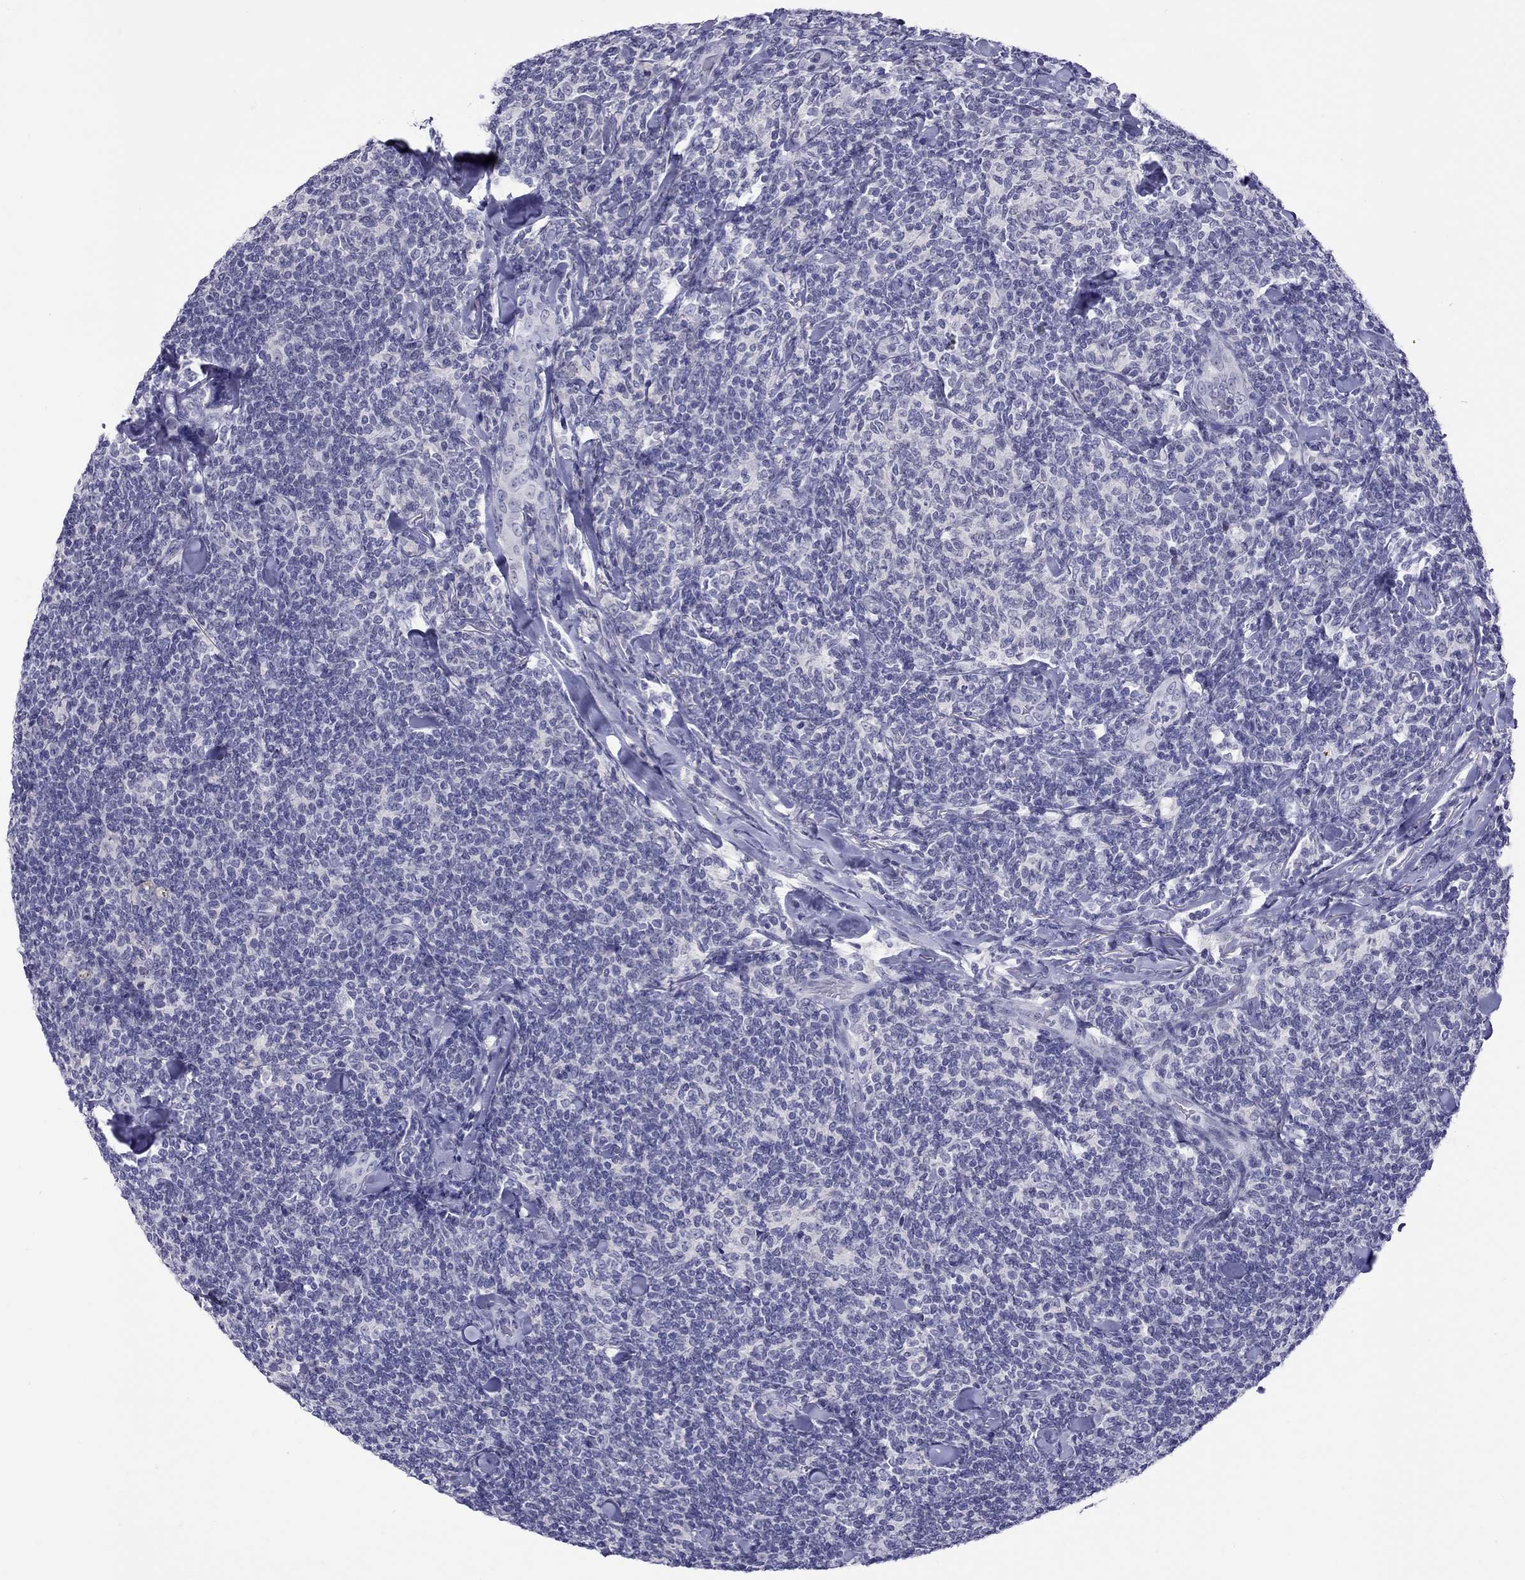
{"staining": {"intensity": "negative", "quantity": "none", "location": "none"}, "tissue": "lymphoma", "cell_type": "Tumor cells", "image_type": "cancer", "snomed": [{"axis": "morphology", "description": "Malignant lymphoma, non-Hodgkin's type, Low grade"}, {"axis": "topography", "description": "Lymph node"}], "caption": "DAB (3,3'-diaminobenzidine) immunohistochemical staining of human malignant lymphoma, non-Hodgkin's type (low-grade) displays no significant staining in tumor cells.", "gene": "CHRNB3", "patient": {"sex": "female", "age": 56}}